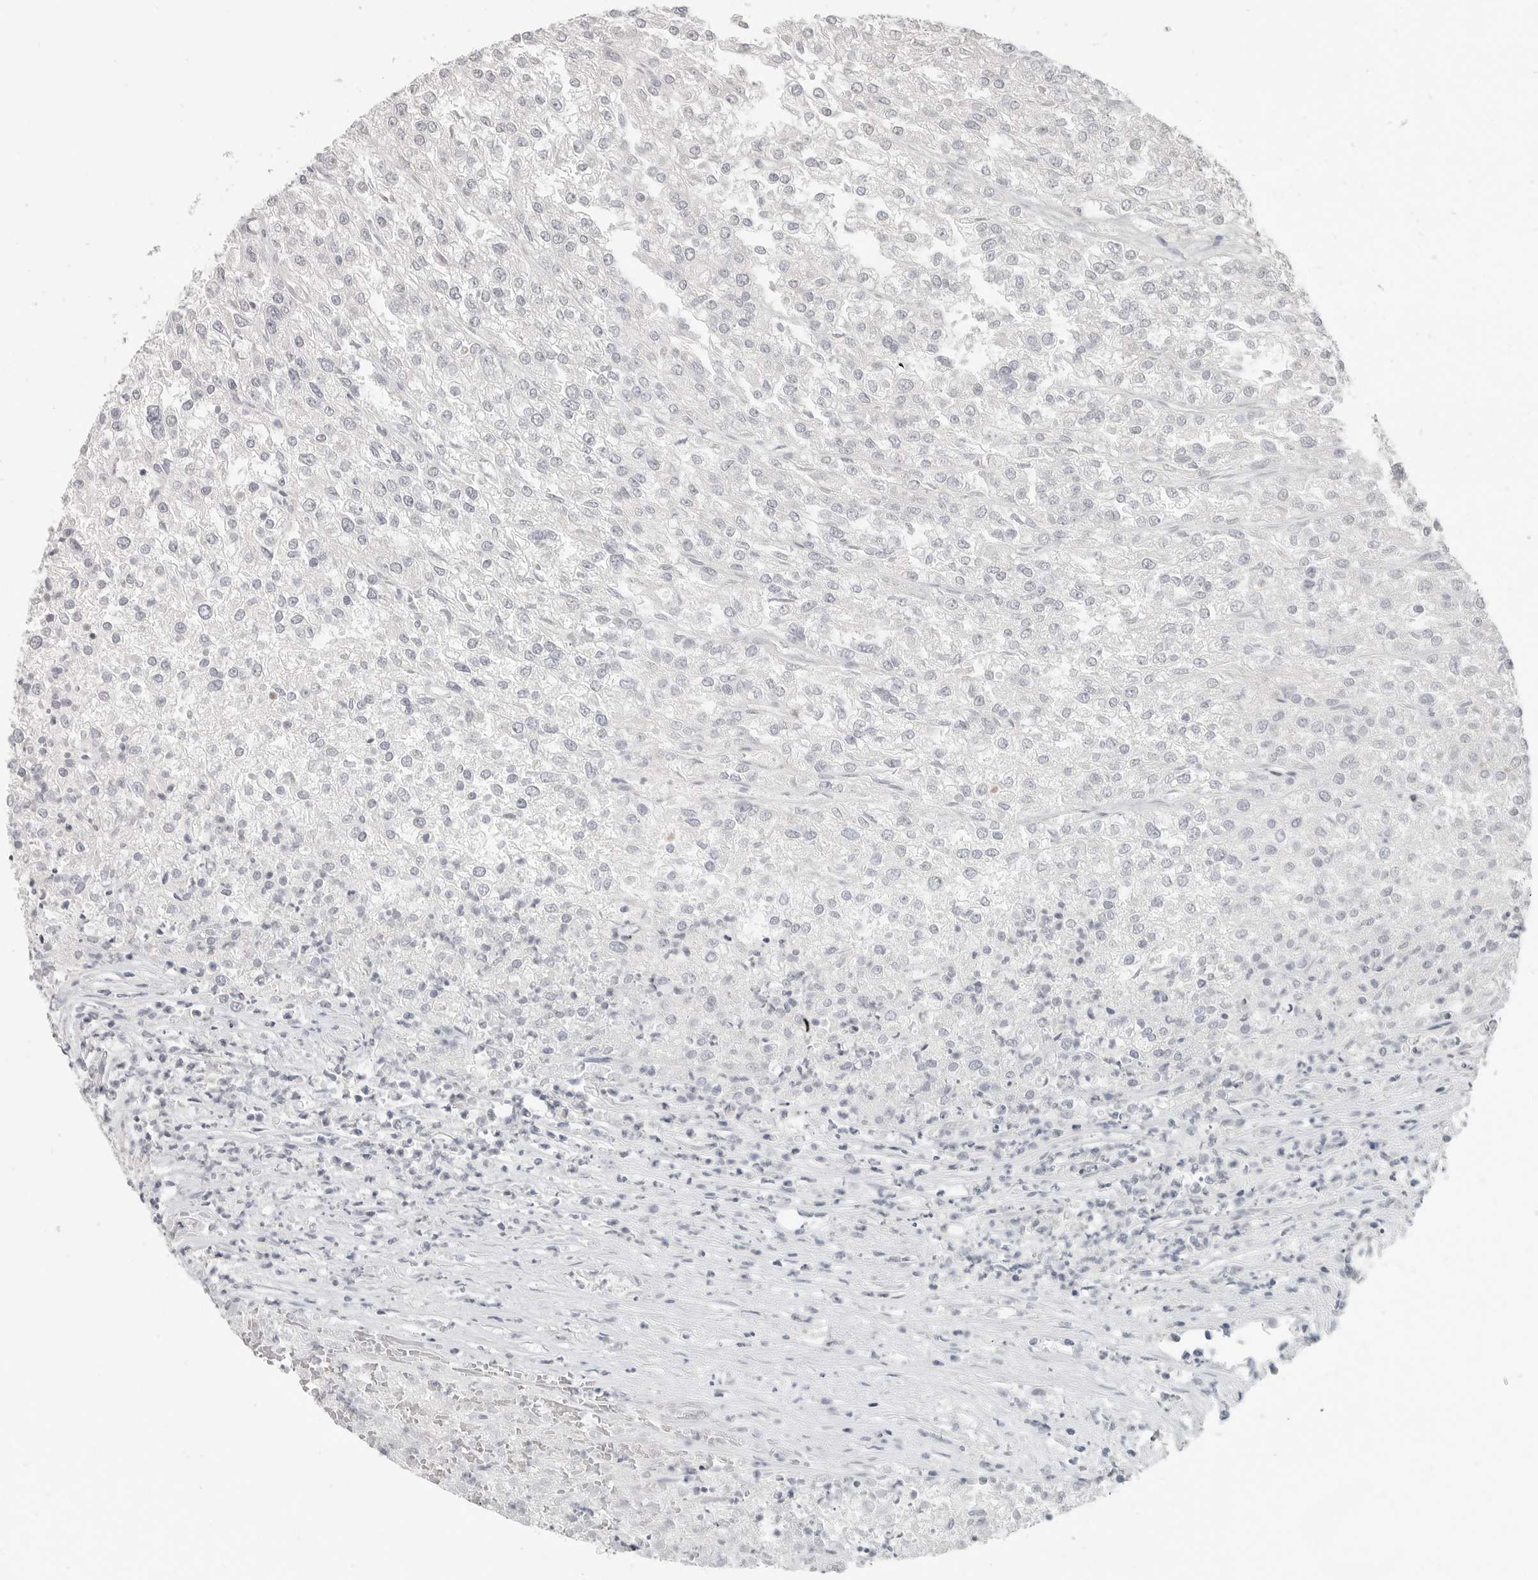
{"staining": {"intensity": "negative", "quantity": "none", "location": "none"}, "tissue": "renal cancer", "cell_type": "Tumor cells", "image_type": "cancer", "snomed": [{"axis": "morphology", "description": "Adenocarcinoma, NOS"}, {"axis": "topography", "description": "Kidney"}], "caption": "Tumor cells show no significant protein staining in renal adenocarcinoma.", "gene": "FOXP3", "patient": {"sex": "female", "age": 54}}